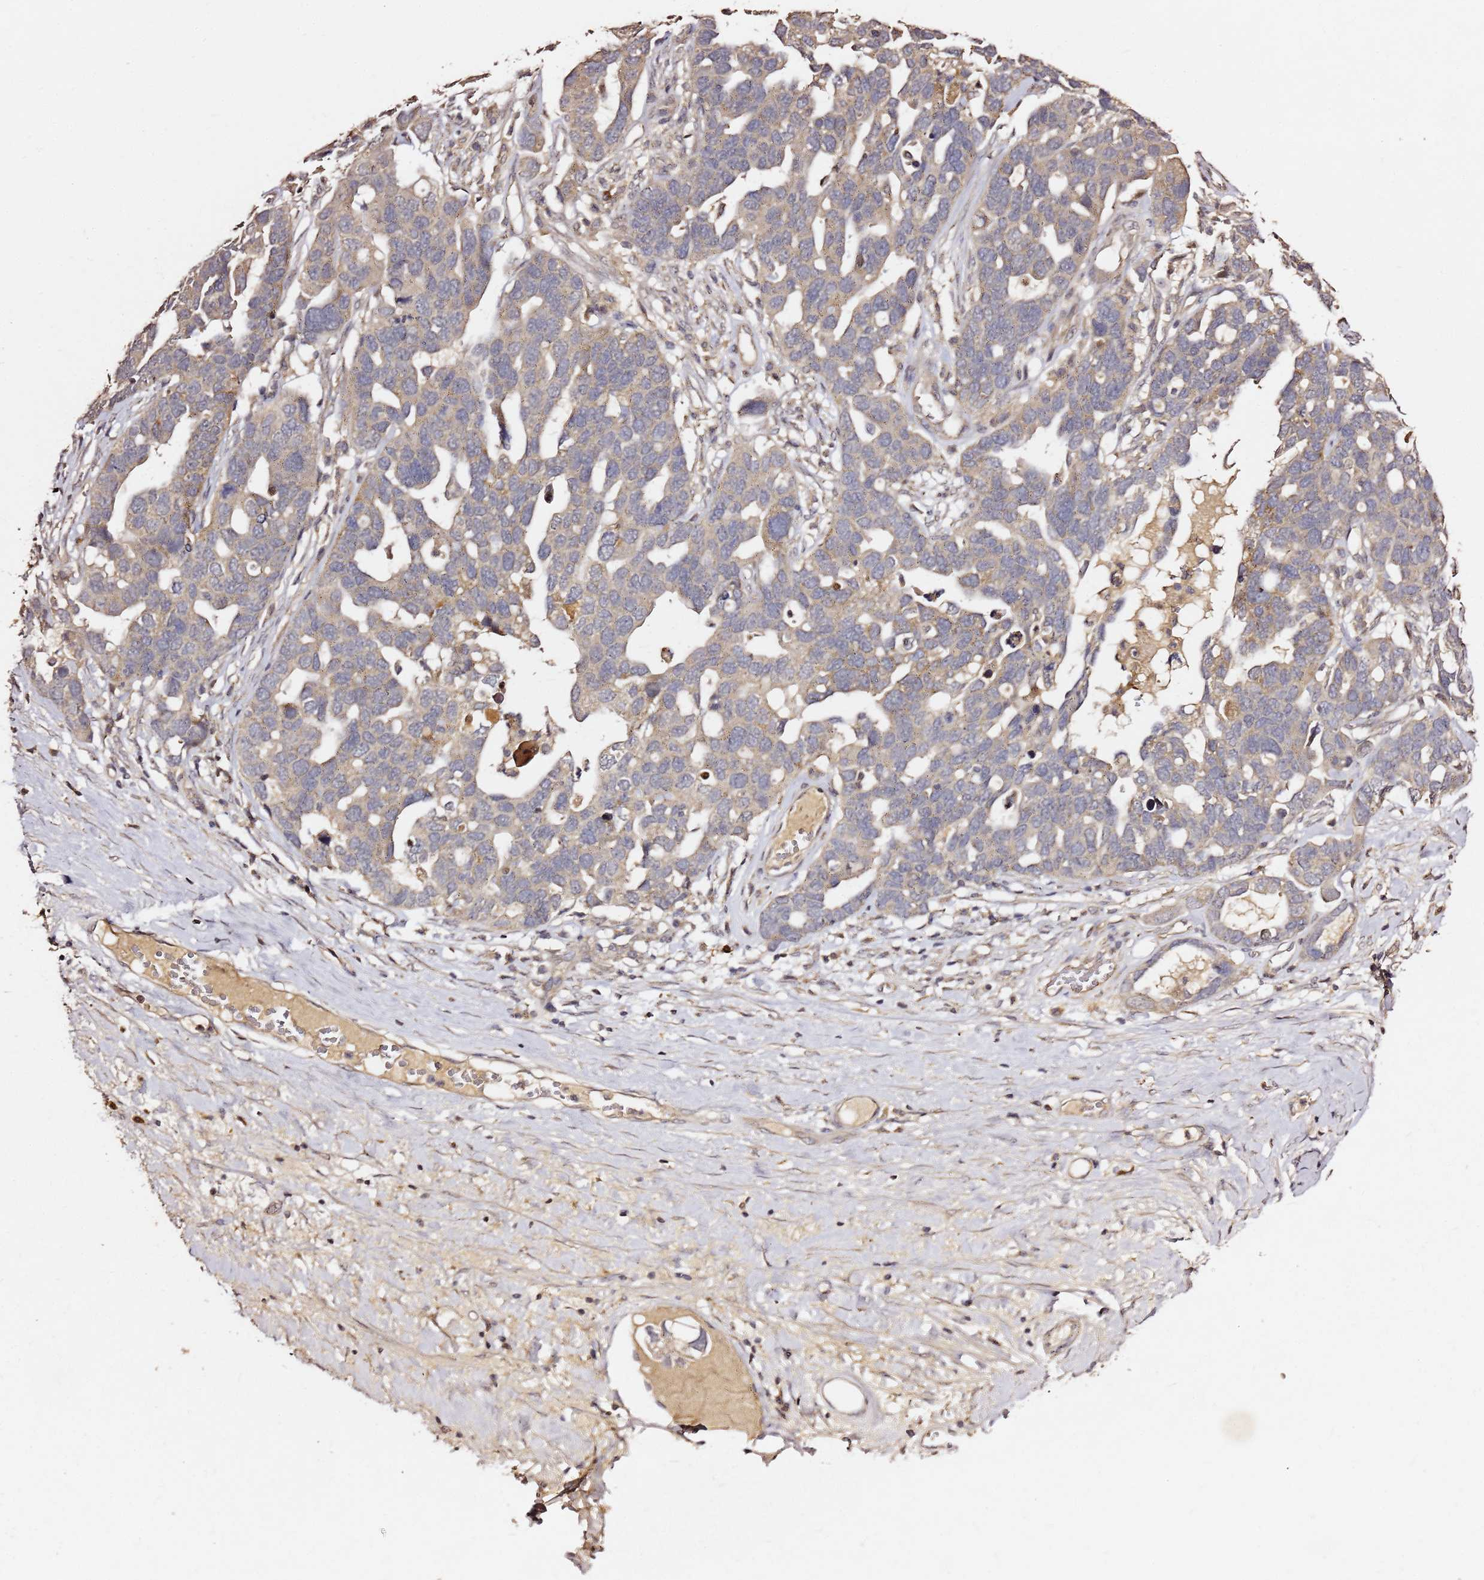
{"staining": {"intensity": "weak", "quantity": "<25%", "location": "cytoplasmic/membranous"}, "tissue": "ovarian cancer", "cell_type": "Tumor cells", "image_type": "cancer", "snomed": [{"axis": "morphology", "description": "Cystadenocarcinoma, serous, NOS"}, {"axis": "topography", "description": "Ovary"}], "caption": "DAB immunohistochemical staining of ovarian cancer (serous cystadenocarcinoma) shows no significant expression in tumor cells.", "gene": "C6orf136", "patient": {"sex": "female", "age": 54}}